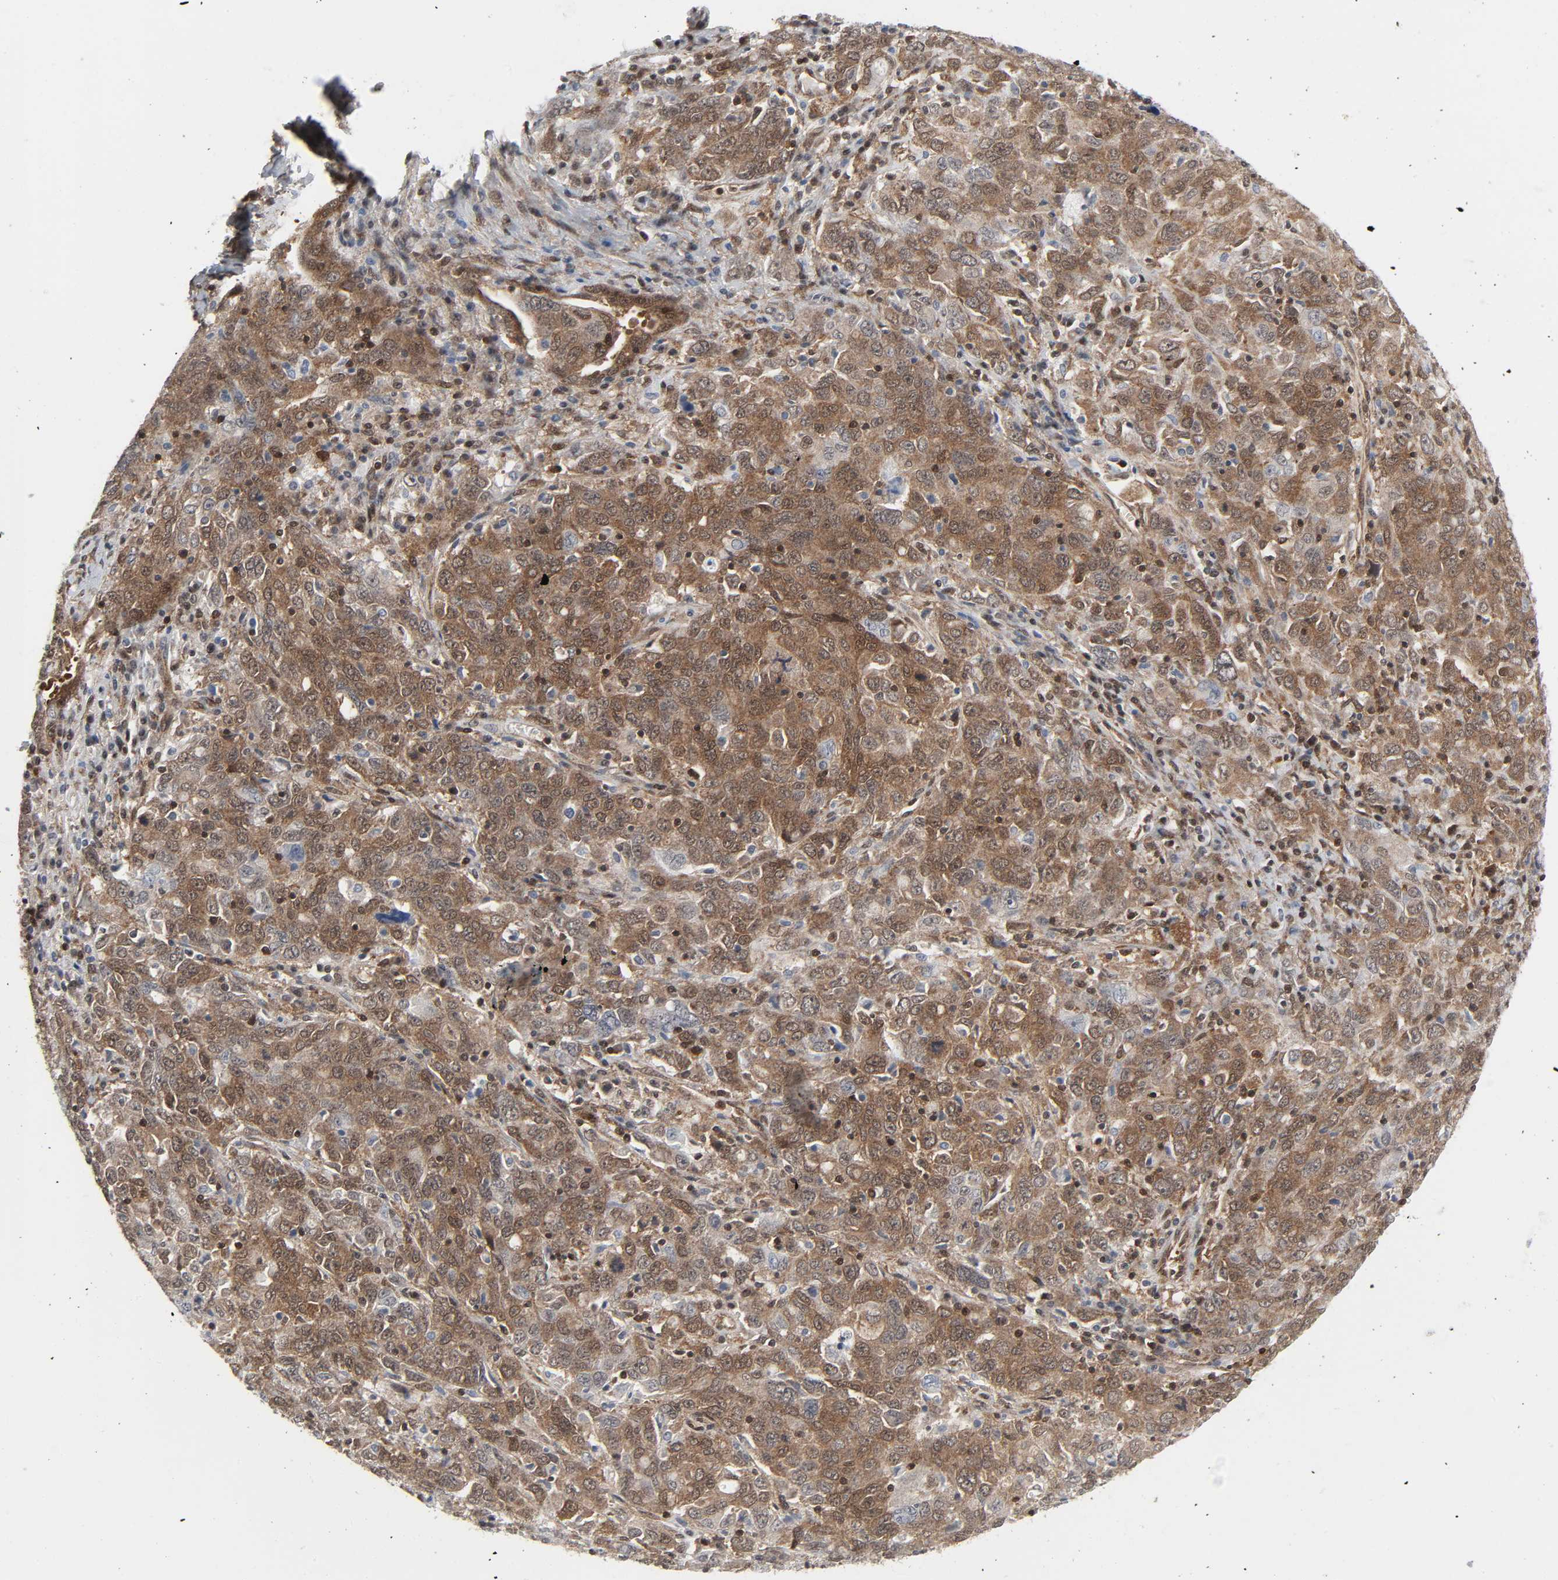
{"staining": {"intensity": "strong", "quantity": ">75%", "location": "cytoplasmic/membranous,nuclear"}, "tissue": "ovarian cancer", "cell_type": "Tumor cells", "image_type": "cancer", "snomed": [{"axis": "morphology", "description": "Carcinoma, endometroid"}, {"axis": "topography", "description": "Ovary"}], "caption": "Human ovarian cancer (endometroid carcinoma) stained for a protein (brown) reveals strong cytoplasmic/membranous and nuclear positive positivity in about >75% of tumor cells.", "gene": "GSK3A", "patient": {"sex": "female", "age": 62}}